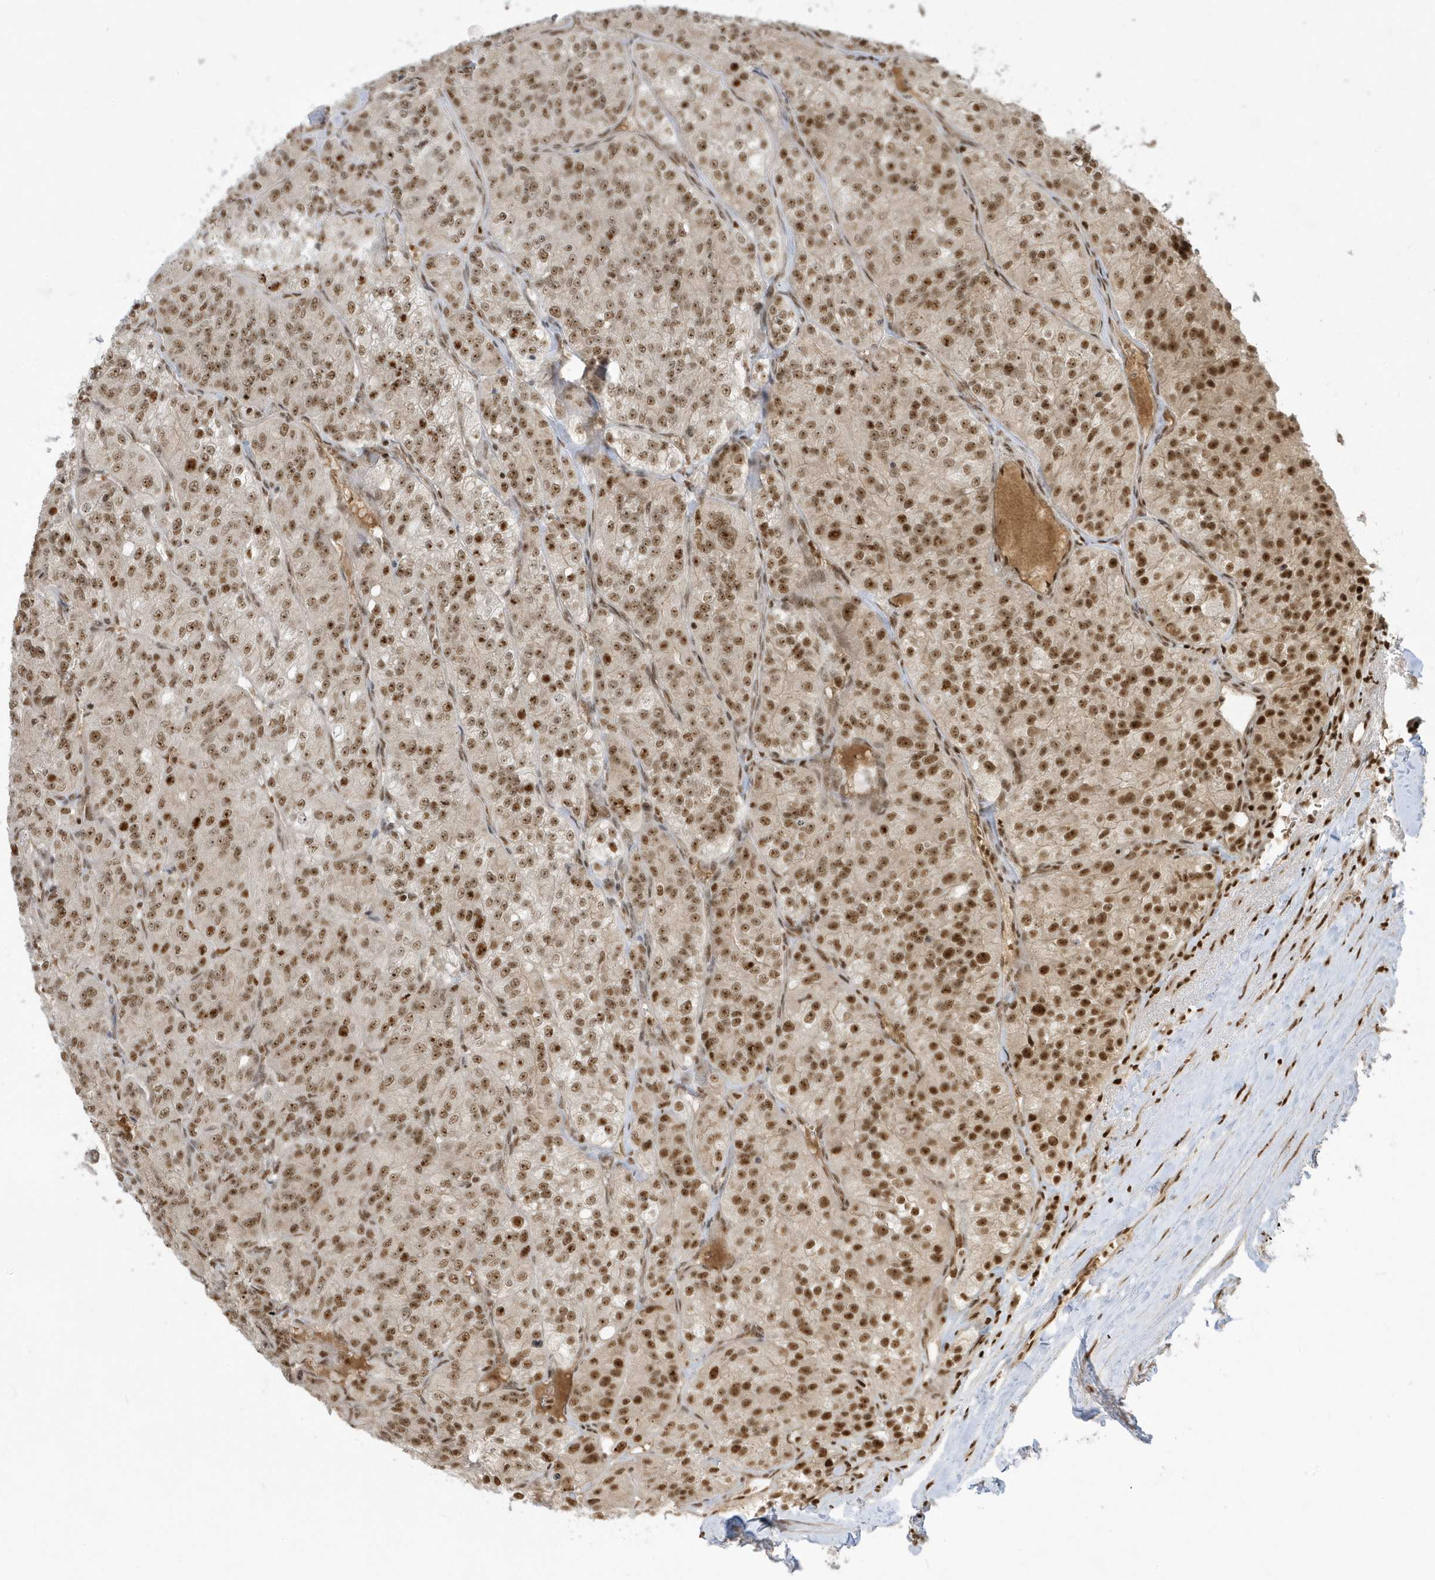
{"staining": {"intensity": "strong", "quantity": "25%-75%", "location": "nuclear"}, "tissue": "renal cancer", "cell_type": "Tumor cells", "image_type": "cancer", "snomed": [{"axis": "morphology", "description": "Adenocarcinoma, NOS"}, {"axis": "topography", "description": "Kidney"}], "caption": "A high-resolution image shows IHC staining of renal cancer (adenocarcinoma), which demonstrates strong nuclear positivity in about 25%-75% of tumor cells.", "gene": "PPIL2", "patient": {"sex": "female", "age": 63}}